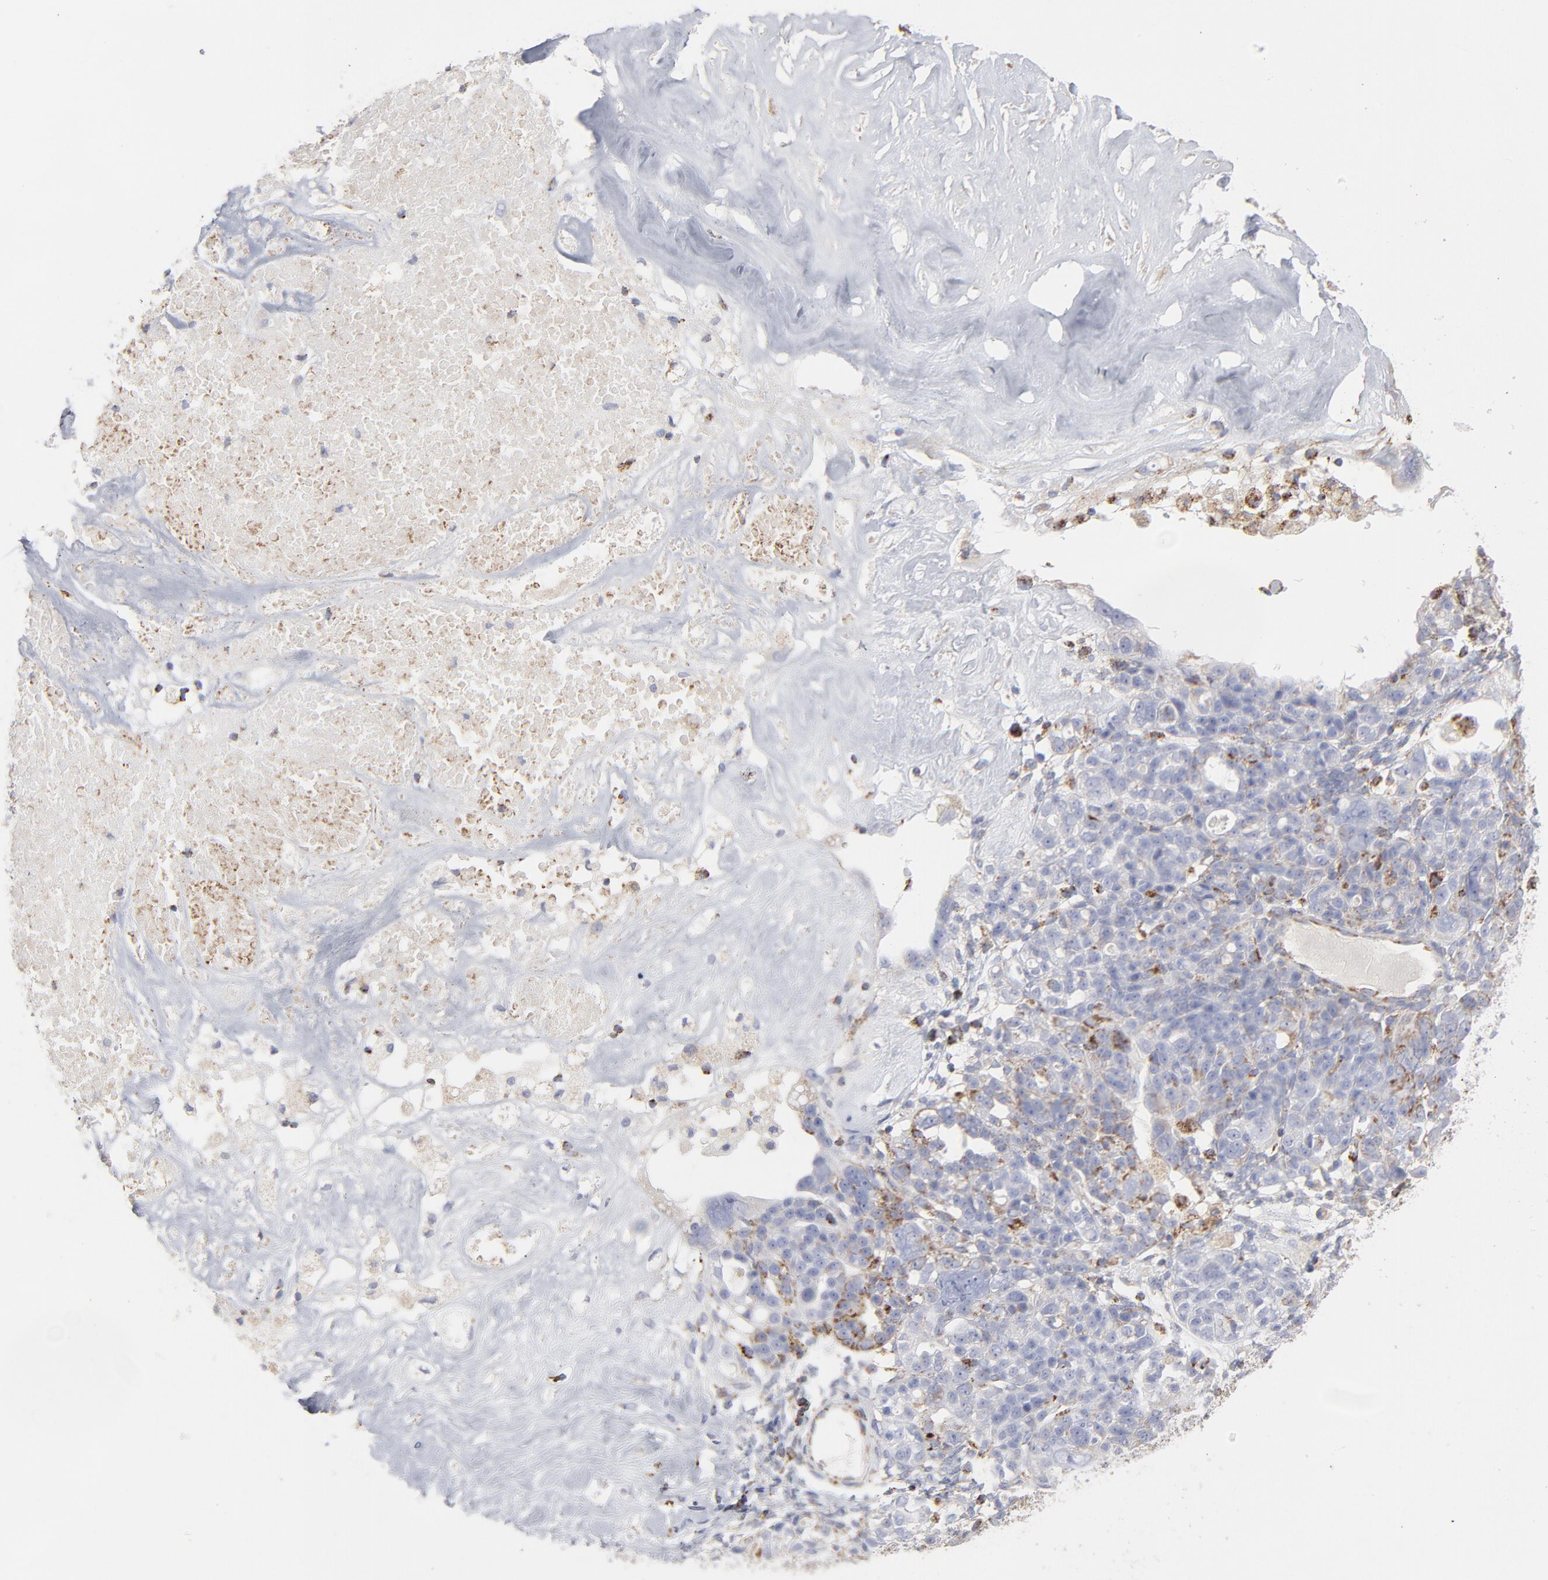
{"staining": {"intensity": "moderate", "quantity": "<25%", "location": "cytoplasmic/membranous"}, "tissue": "ovarian cancer", "cell_type": "Tumor cells", "image_type": "cancer", "snomed": [{"axis": "morphology", "description": "Cystadenocarcinoma, serous, NOS"}, {"axis": "topography", "description": "Ovary"}], "caption": "DAB (3,3'-diaminobenzidine) immunohistochemical staining of human ovarian cancer displays moderate cytoplasmic/membranous protein staining in about <25% of tumor cells.", "gene": "ASB3", "patient": {"sex": "female", "age": 66}}